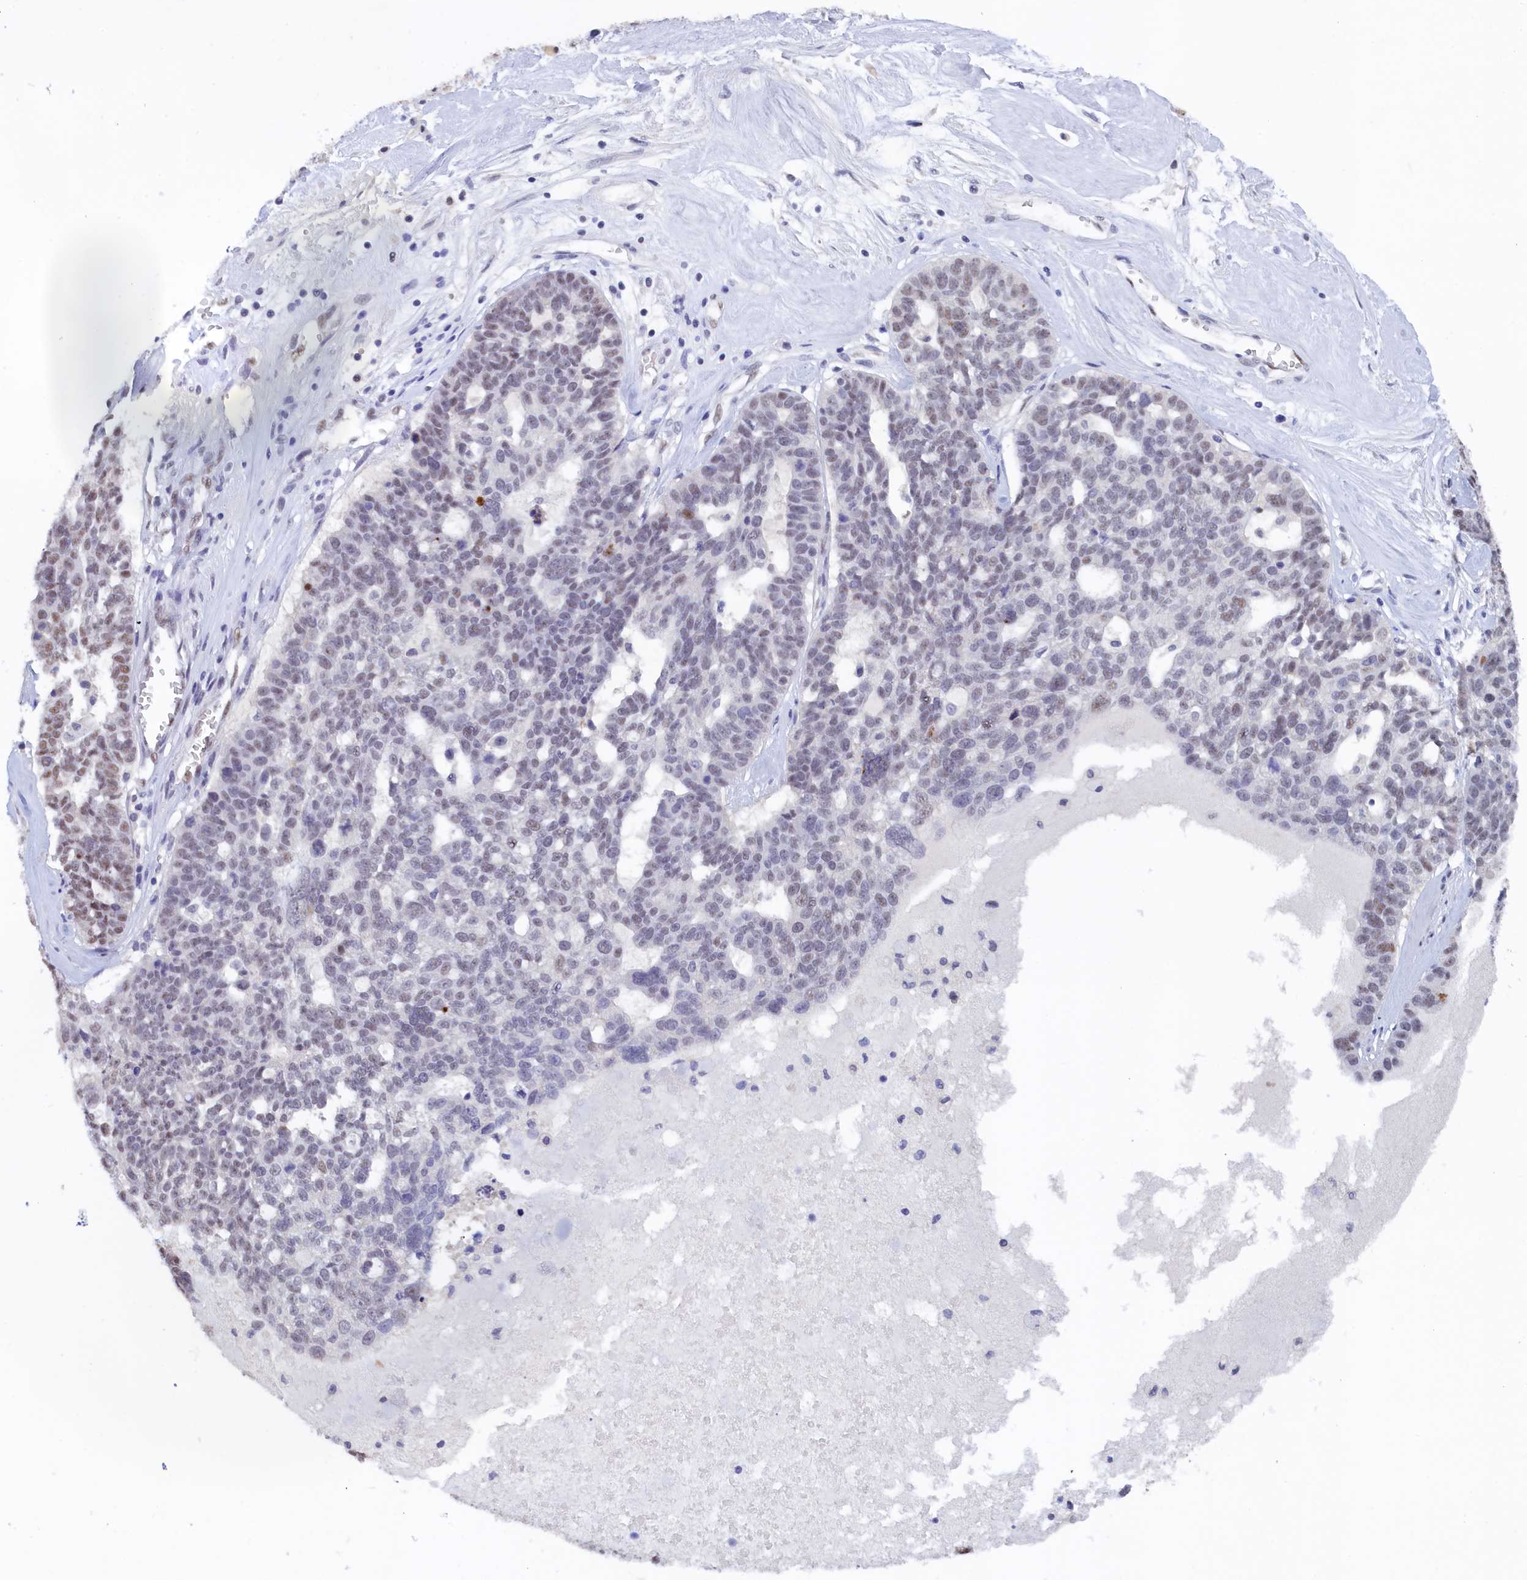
{"staining": {"intensity": "moderate", "quantity": "<25%", "location": "nuclear"}, "tissue": "ovarian cancer", "cell_type": "Tumor cells", "image_type": "cancer", "snomed": [{"axis": "morphology", "description": "Cystadenocarcinoma, serous, NOS"}, {"axis": "topography", "description": "Ovary"}], "caption": "An IHC photomicrograph of neoplastic tissue is shown. Protein staining in brown highlights moderate nuclear positivity in ovarian serous cystadenocarcinoma within tumor cells.", "gene": "MOSPD3", "patient": {"sex": "female", "age": 59}}